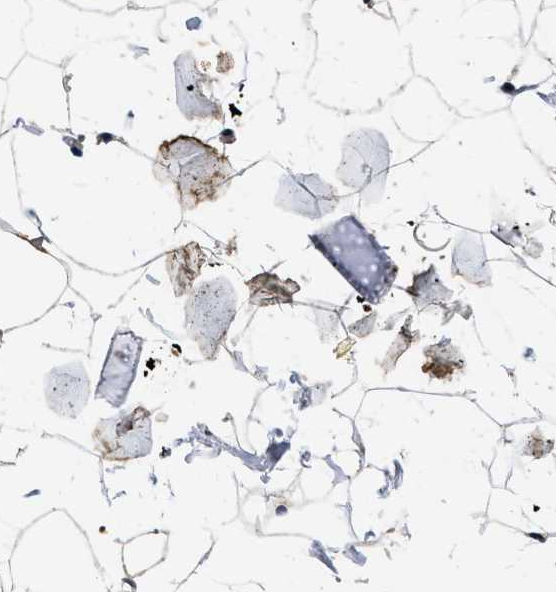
{"staining": {"intensity": "moderate", "quantity": ">75%", "location": "cytoplasmic/membranous"}, "tissue": "adipose tissue", "cell_type": "Adipocytes", "image_type": "normal", "snomed": [{"axis": "morphology", "description": "Normal tissue, NOS"}, {"axis": "topography", "description": "Breast"}, {"axis": "topography", "description": "Soft tissue"}], "caption": "Brown immunohistochemical staining in benign adipose tissue reveals moderate cytoplasmic/membranous expression in about >75% of adipocytes. (IHC, brightfield microscopy, high magnification).", "gene": "DNAJC14", "patient": {"sex": "female", "age": 75}}